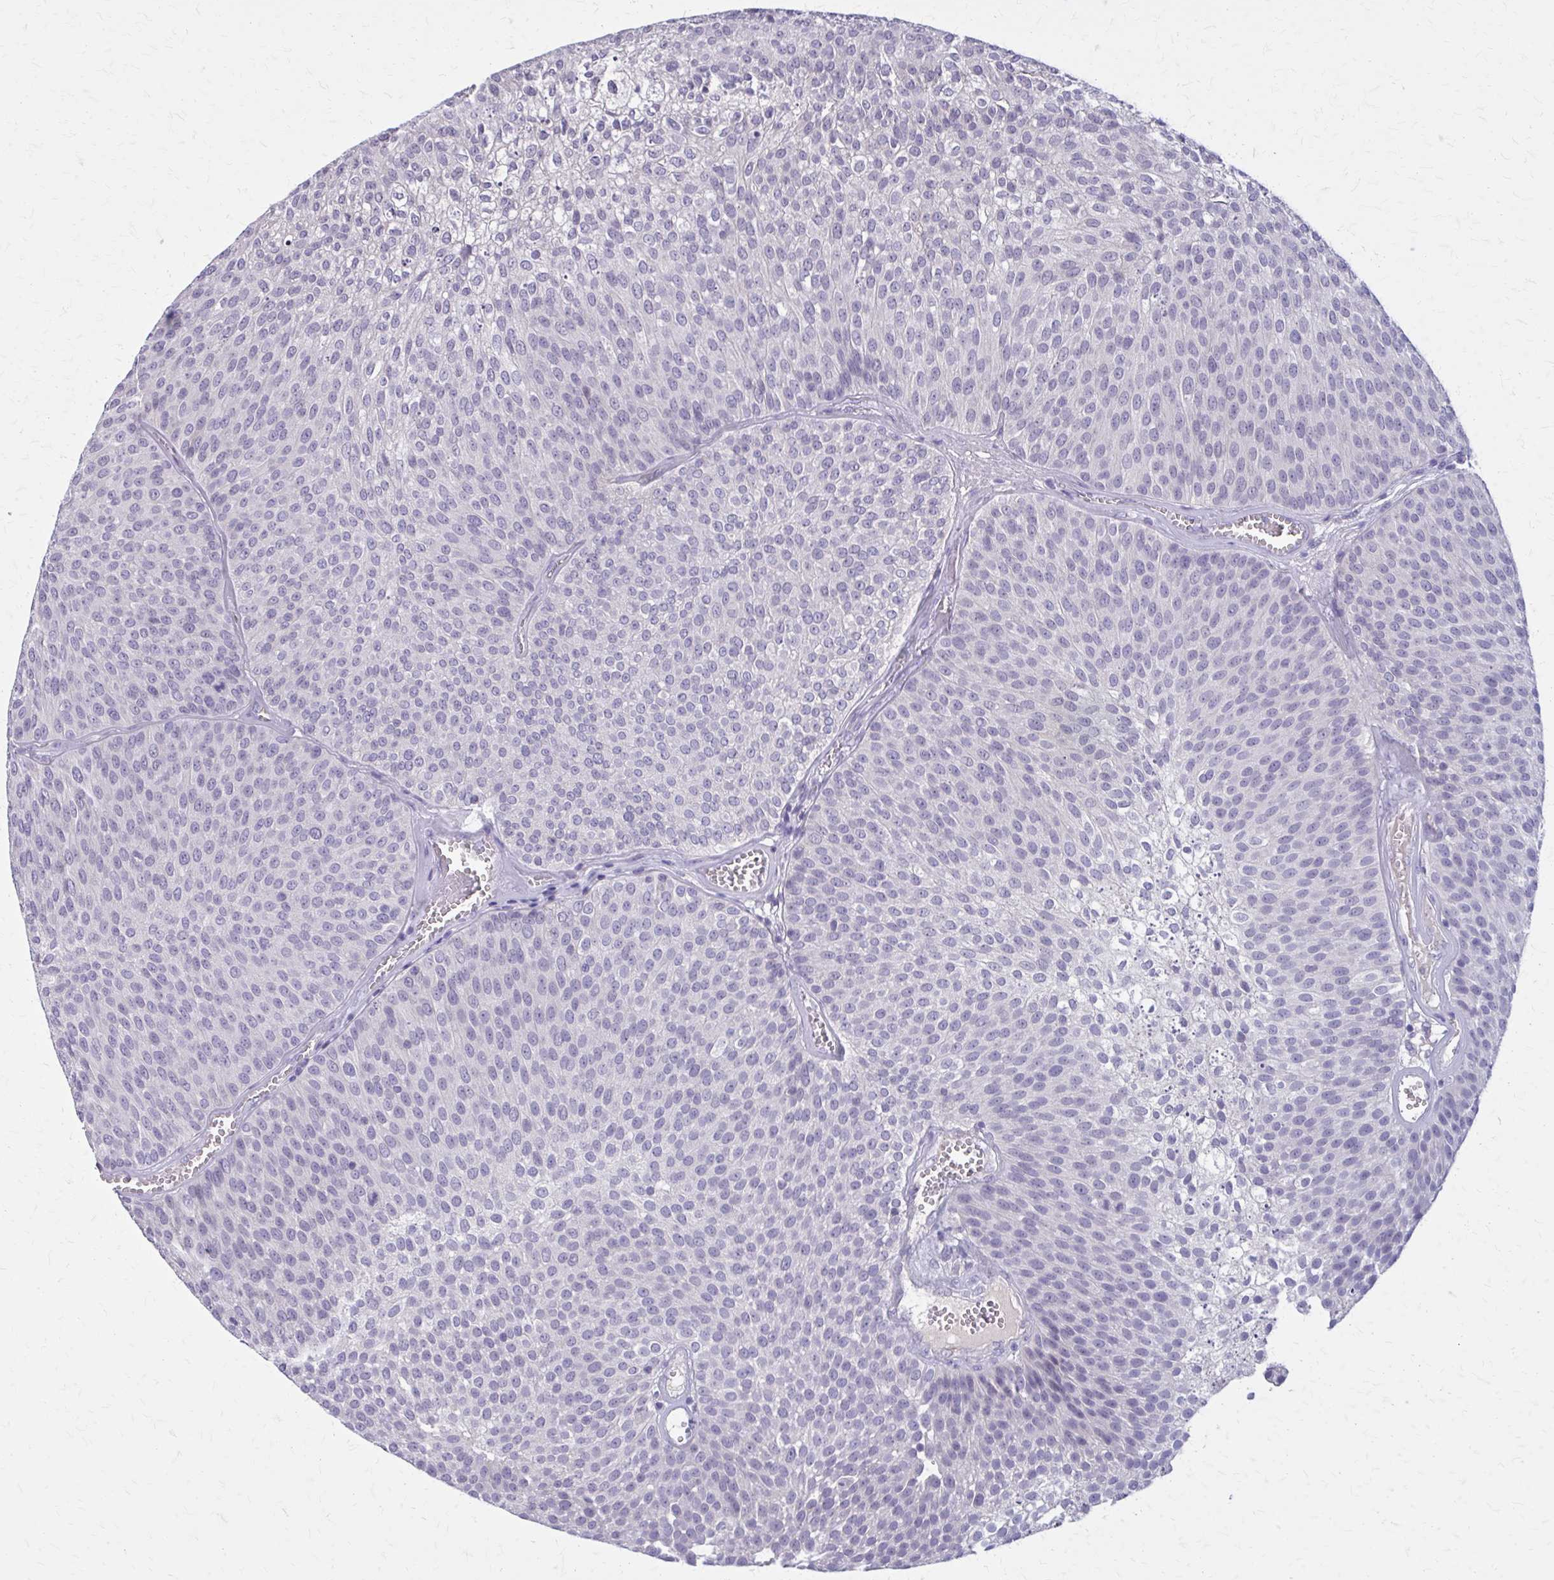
{"staining": {"intensity": "negative", "quantity": "none", "location": "none"}, "tissue": "urothelial cancer", "cell_type": "Tumor cells", "image_type": "cancer", "snomed": [{"axis": "morphology", "description": "Urothelial carcinoma, Low grade"}, {"axis": "topography", "description": "Urinary bladder"}], "caption": "Immunohistochemistry (IHC) of human urothelial cancer demonstrates no staining in tumor cells.", "gene": "OR4A47", "patient": {"sex": "female", "age": 79}}